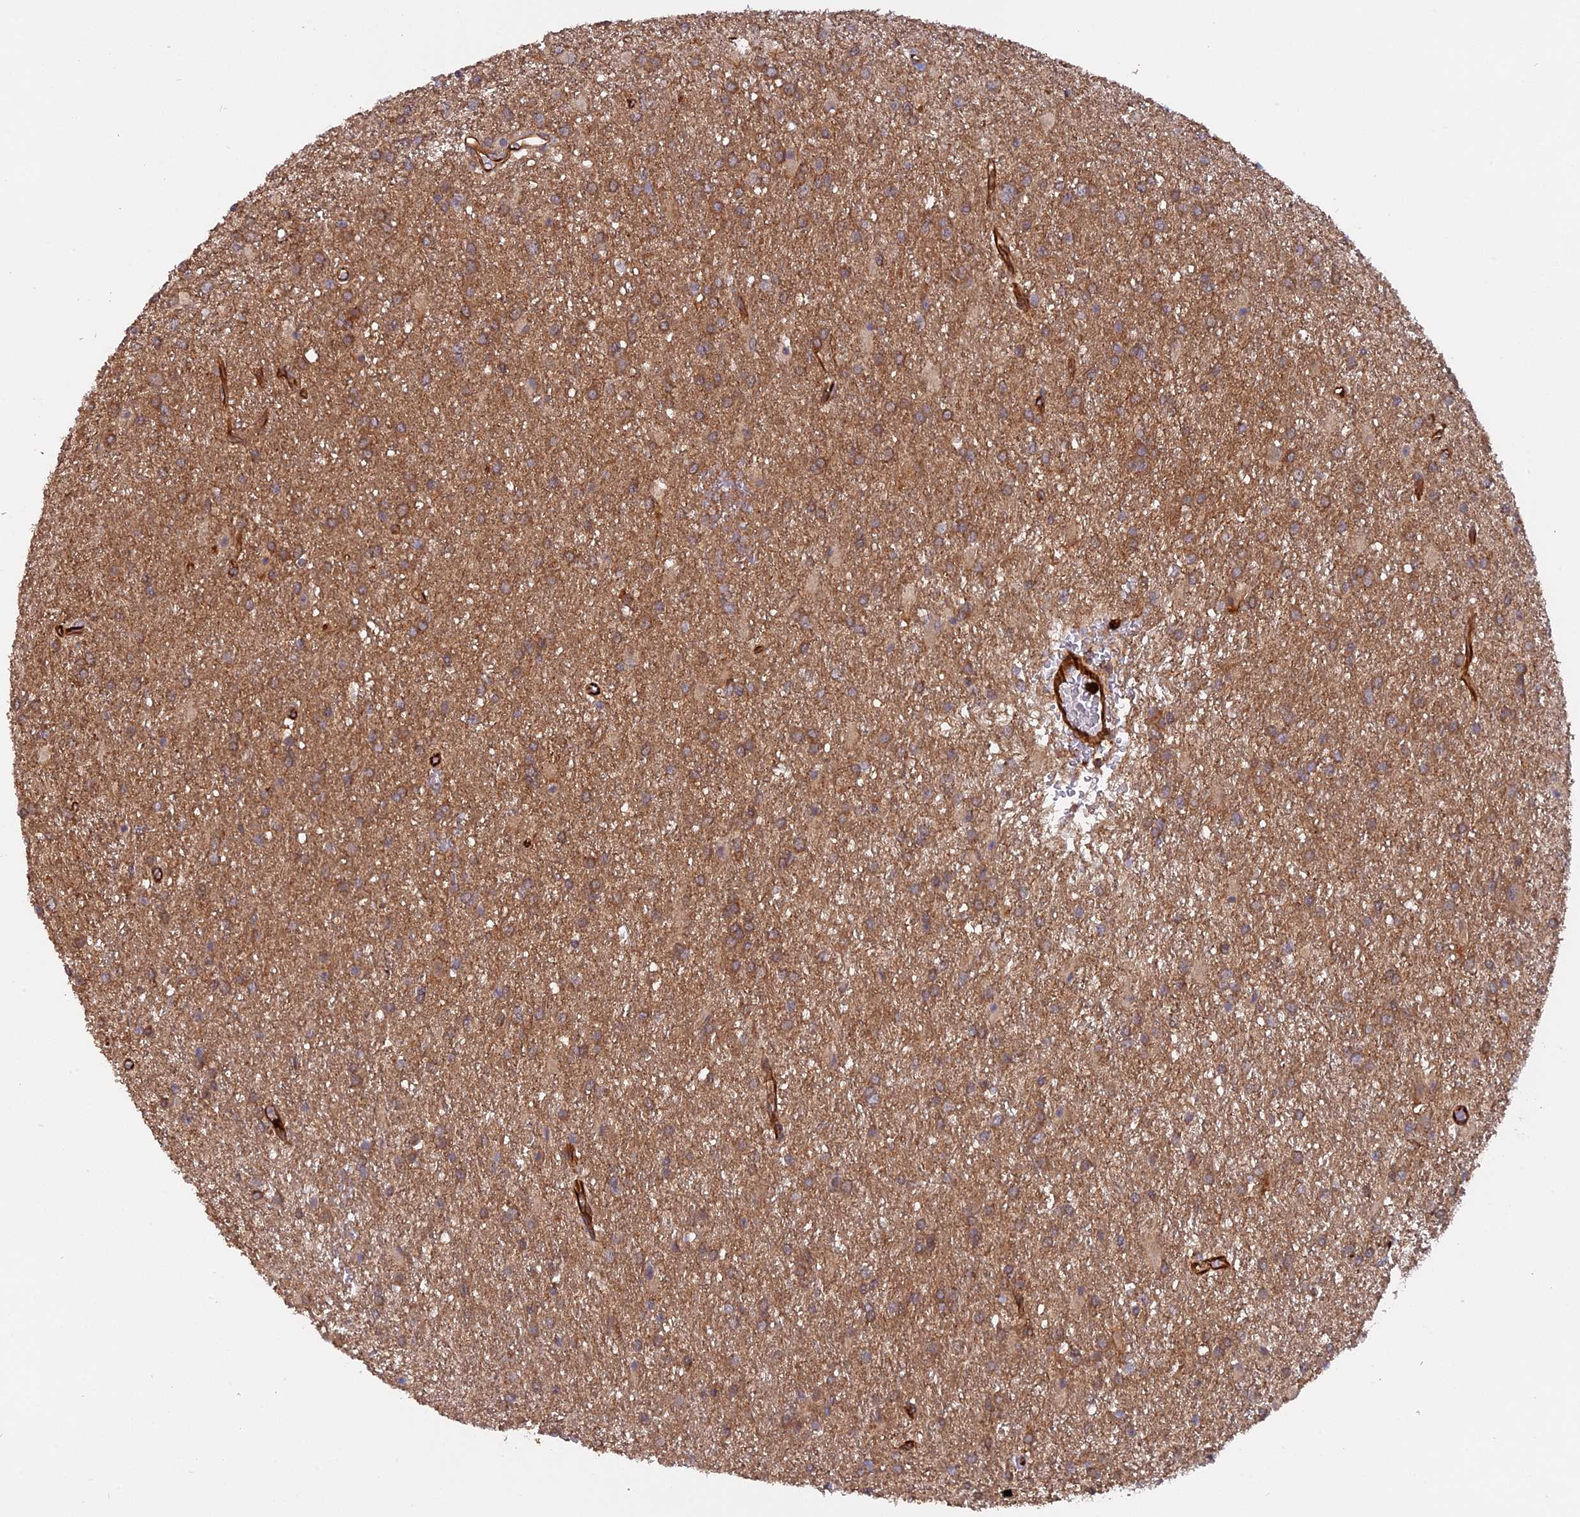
{"staining": {"intensity": "moderate", "quantity": ">75%", "location": "cytoplasmic/membranous"}, "tissue": "glioma", "cell_type": "Tumor cells", "image_type": "cancer", "snomed": [{"axis": "morphology", "description": "Glioma, malignant, High grade"}, {"axis": "topography", "description": "Brain"}], "caption": "Immunohistochemical staining of human glioma displays moderate cytoplasmic/membranous protein positivity in about >75% of tumor cells. (brown staining indicates protein expression, while blue staining denotes nuclei).", "gene": "PHLDB3", "patient": {"sex": "female", "age": 50}}